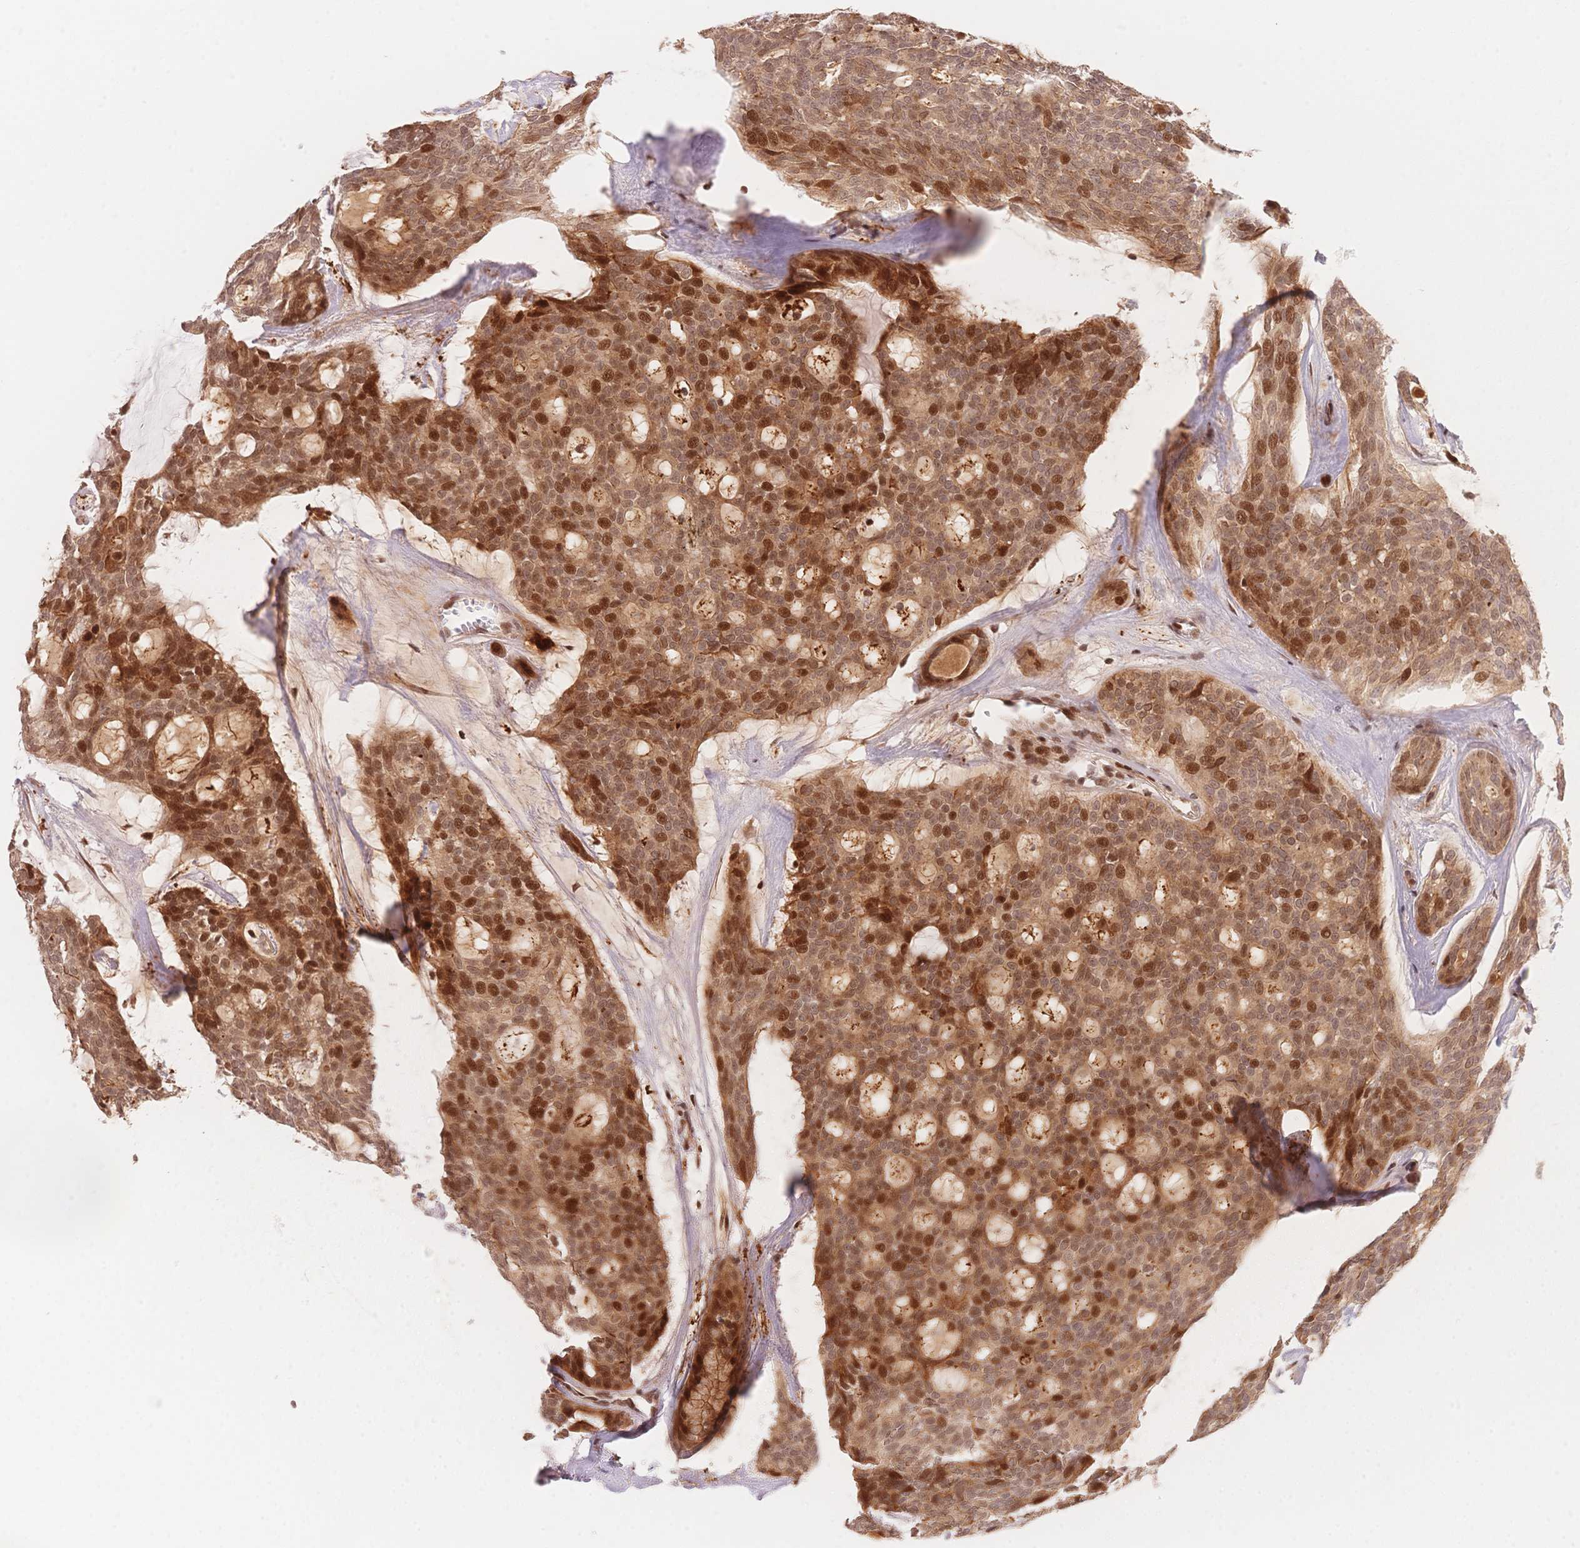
{"staining": {"intensity": "strong", "quantity": ">75%", "location": "cytoplasmic/membranous,nuclear"}, "tissue": "head and neck cancer", "cell_type": "Tumor cells", "image_type": "cancer", "snomed": [{"axis": "morphology", "description": "Adenocarcinoma, NOS"}, {"axis": "topography", "description": "Head-Neck"}], "caption": "Human head and neck cancer (adenocarcinoma) stained for a protein (brown) reveals strong cytoplasmic/membranous and nuclear positive positivity in about >75% of tumor cells.", "gene": "STK39", "patient": {"sex": "male", "age": 66}}